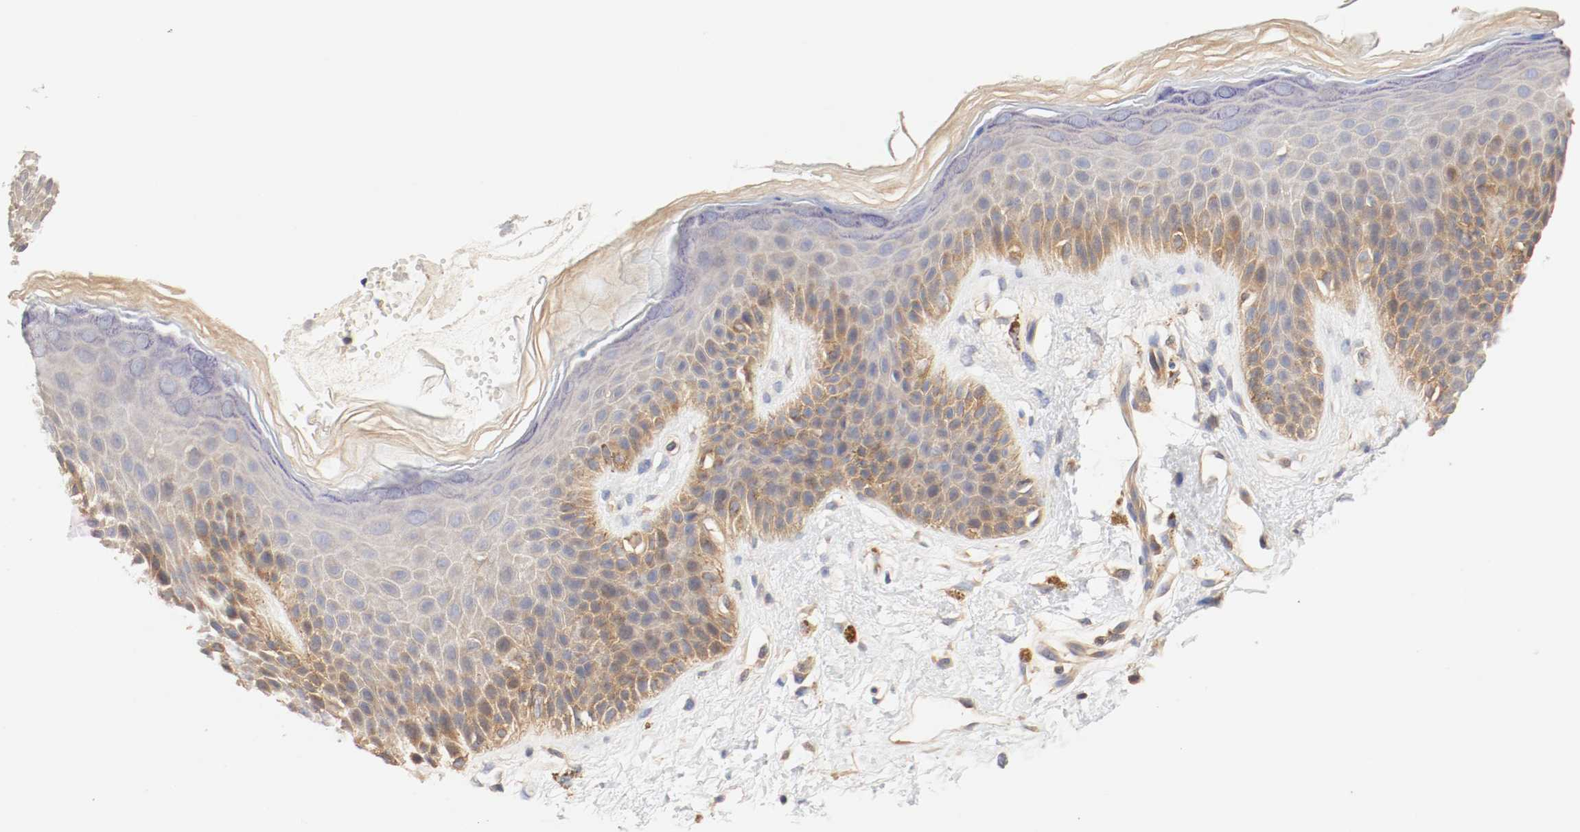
{"staining": {"intensity": "moderate", "quantity": "25%-75%", "location": "cytoplasmic/membranous"}, "tissue": "skin", "cell_type": "Epidermal cells", "image_type": "normal", "snomed": [{"axis": "morphology", "description": "Normal tissue, NOS"}, {"axis": "topography", "description": "Anal"}], "caption": "Epidermal cells exhibit medium levels of moderate cytoplasmic/membranous staining in about 25%-75% of cells in normal human skin. The staining is performed using DAB (3,3'-diaminobenzidine) brown chromogen to label protein expression. The nuclei are counter-stained blue using hematoxylin.", "gene": "GIT1", "patient": {"sex": "female", "age": 46}}